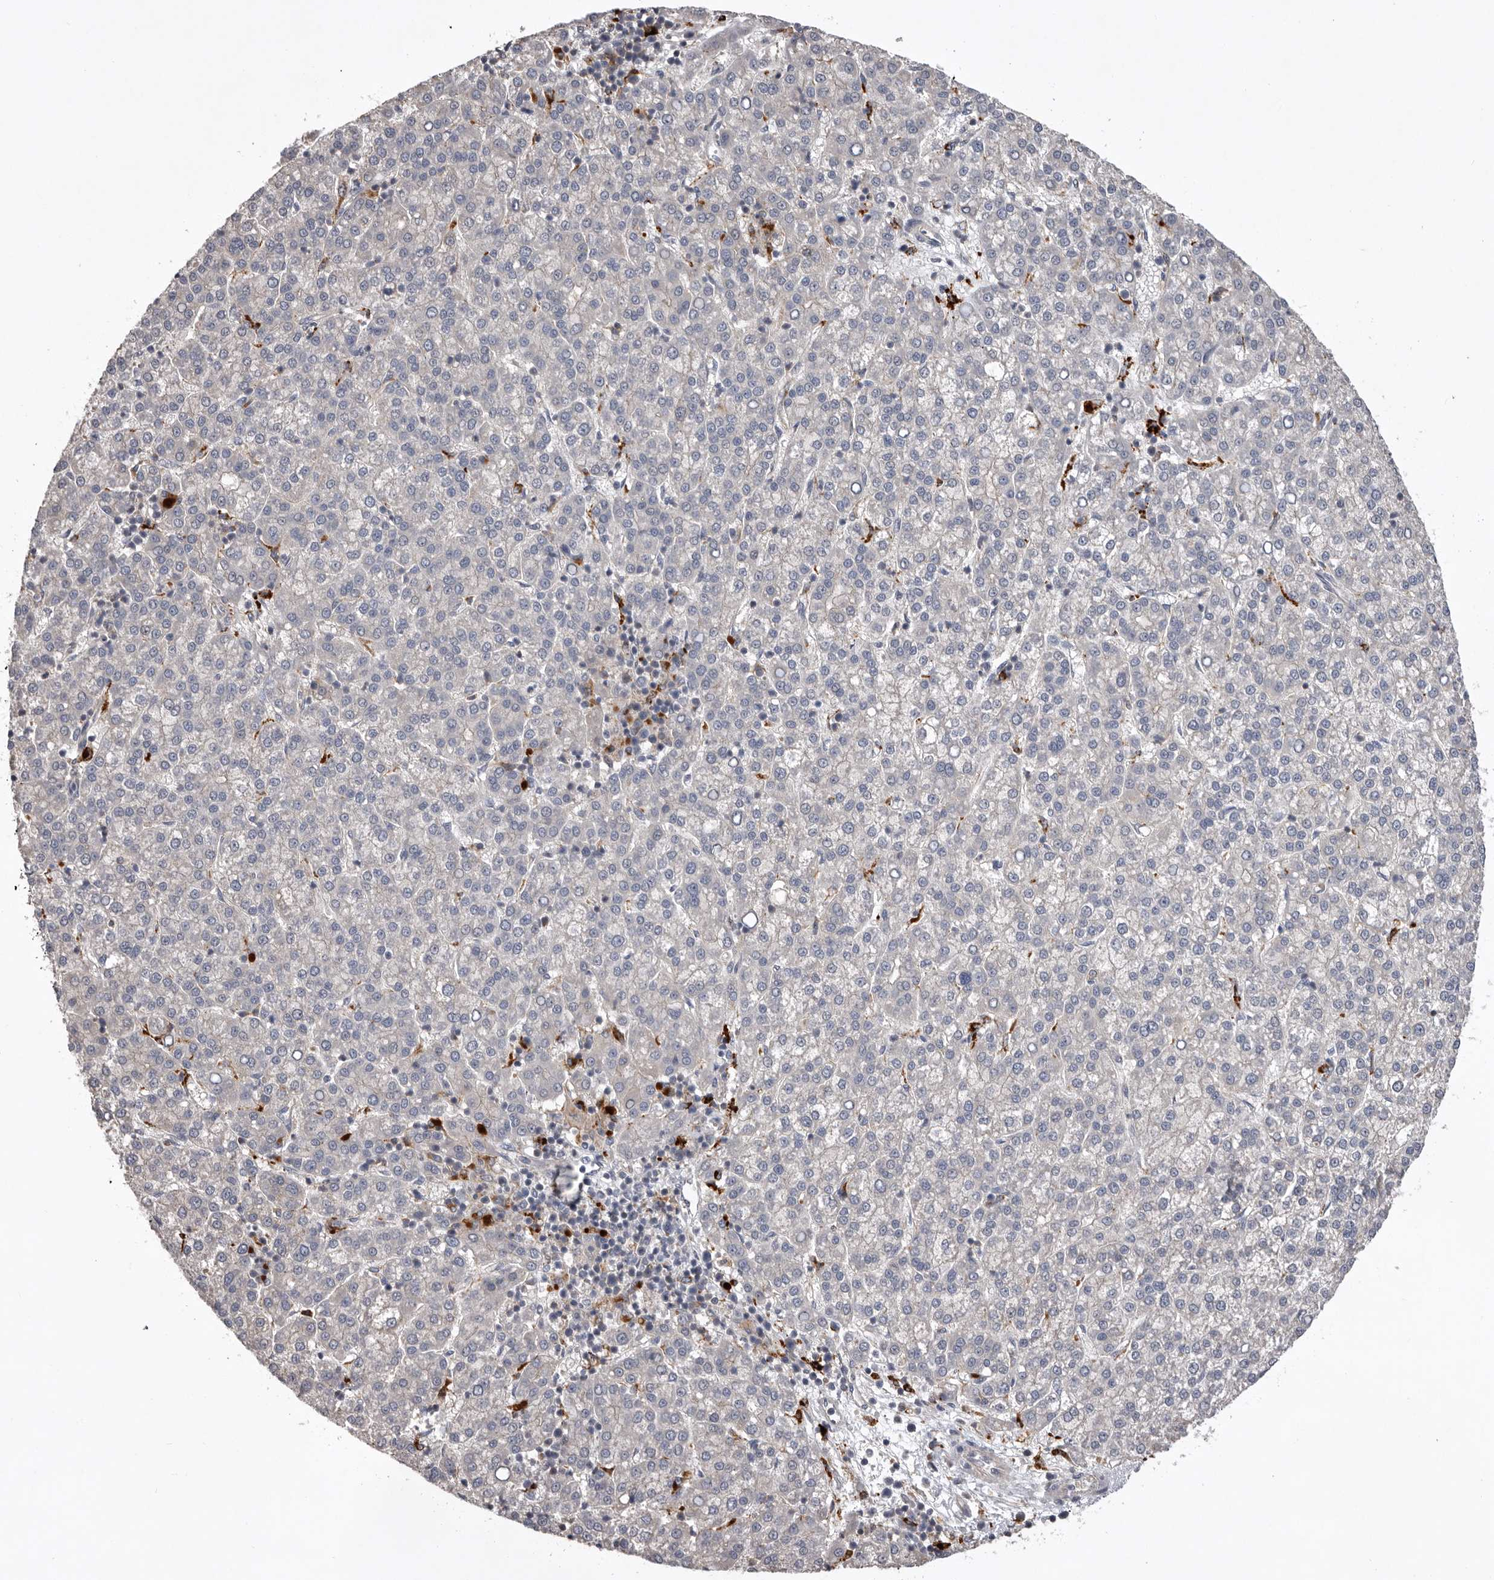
{"staining": {"intensity": "negative", "quantity": "none", "location": "none"}, "tissue": "liver cancer", "cell_type": "Tumor cells", "image_type": "cancer", "snomed": [{"axis": "morphology", "description": "Carcinoma, Hepatocellular, NOS"}, {"axis": "topography", "description": "Liver"}], "caption": "A micrograph of liver cancer stained for a protein shows no brown staining in tumor cells.", "gene": "WDR47", "patient": {"sex": "female", "age": 58}}